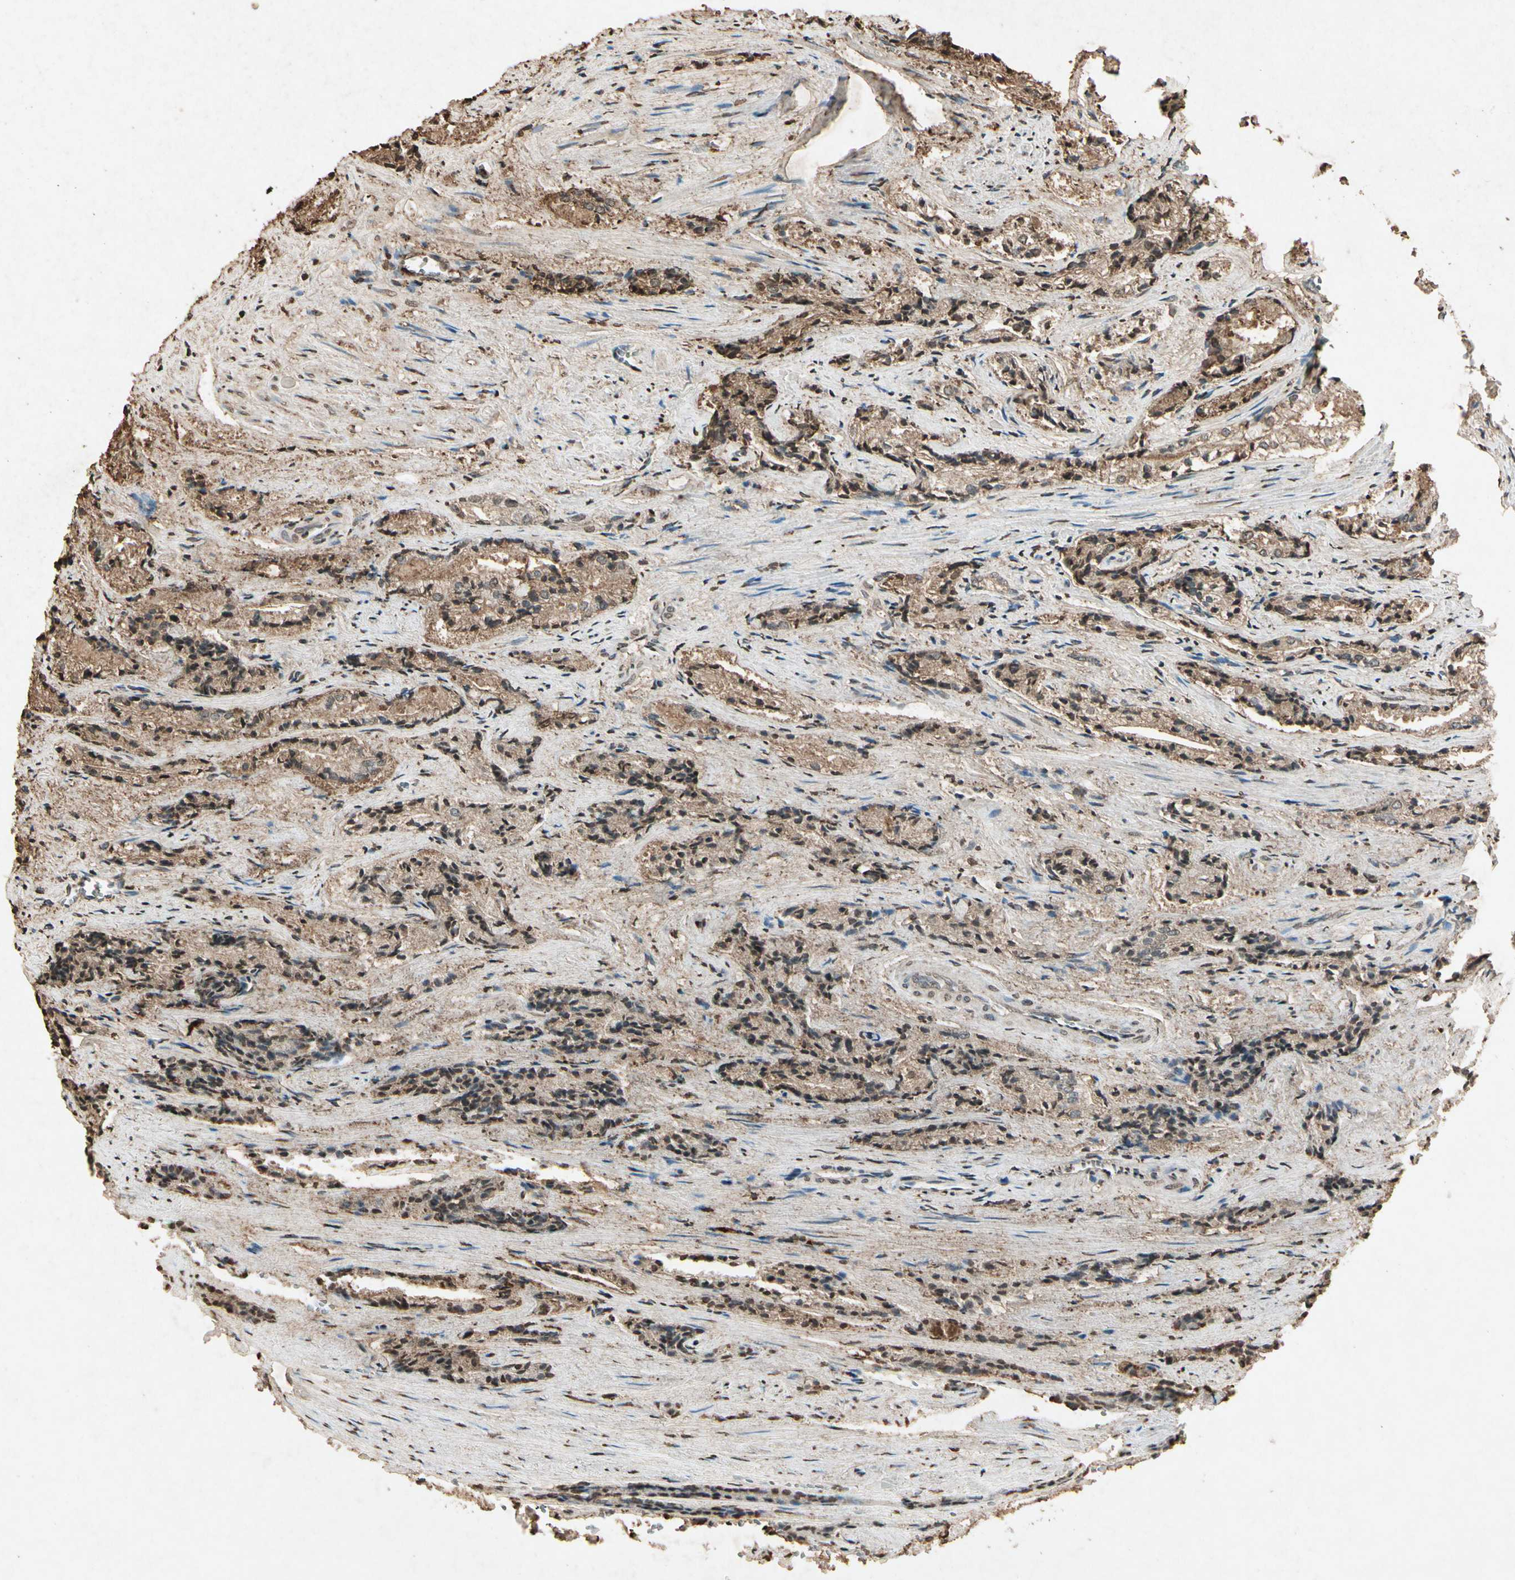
{"staining": {"intensity": "strong", "quantity": "25%-75%", "location": "cytoplasmic/membranous"}, "tissue": "prostate cancer", "cell_type": "Tumor cells", "image_type": "cancer", "snomed": [{"axis": "morphology", "description": "Adenocarcinoma, Low grade"}, {"axis": "topography", "description": "Prostate"}], "caption": "Human prostate cancer stained for a protein (brown) demonstrates strong cytoplasmic/membranous positive staining in approximately 25%-75% of tumor cells.", "gene": "GC", "patient": {"sex": "male", "age": 60}}